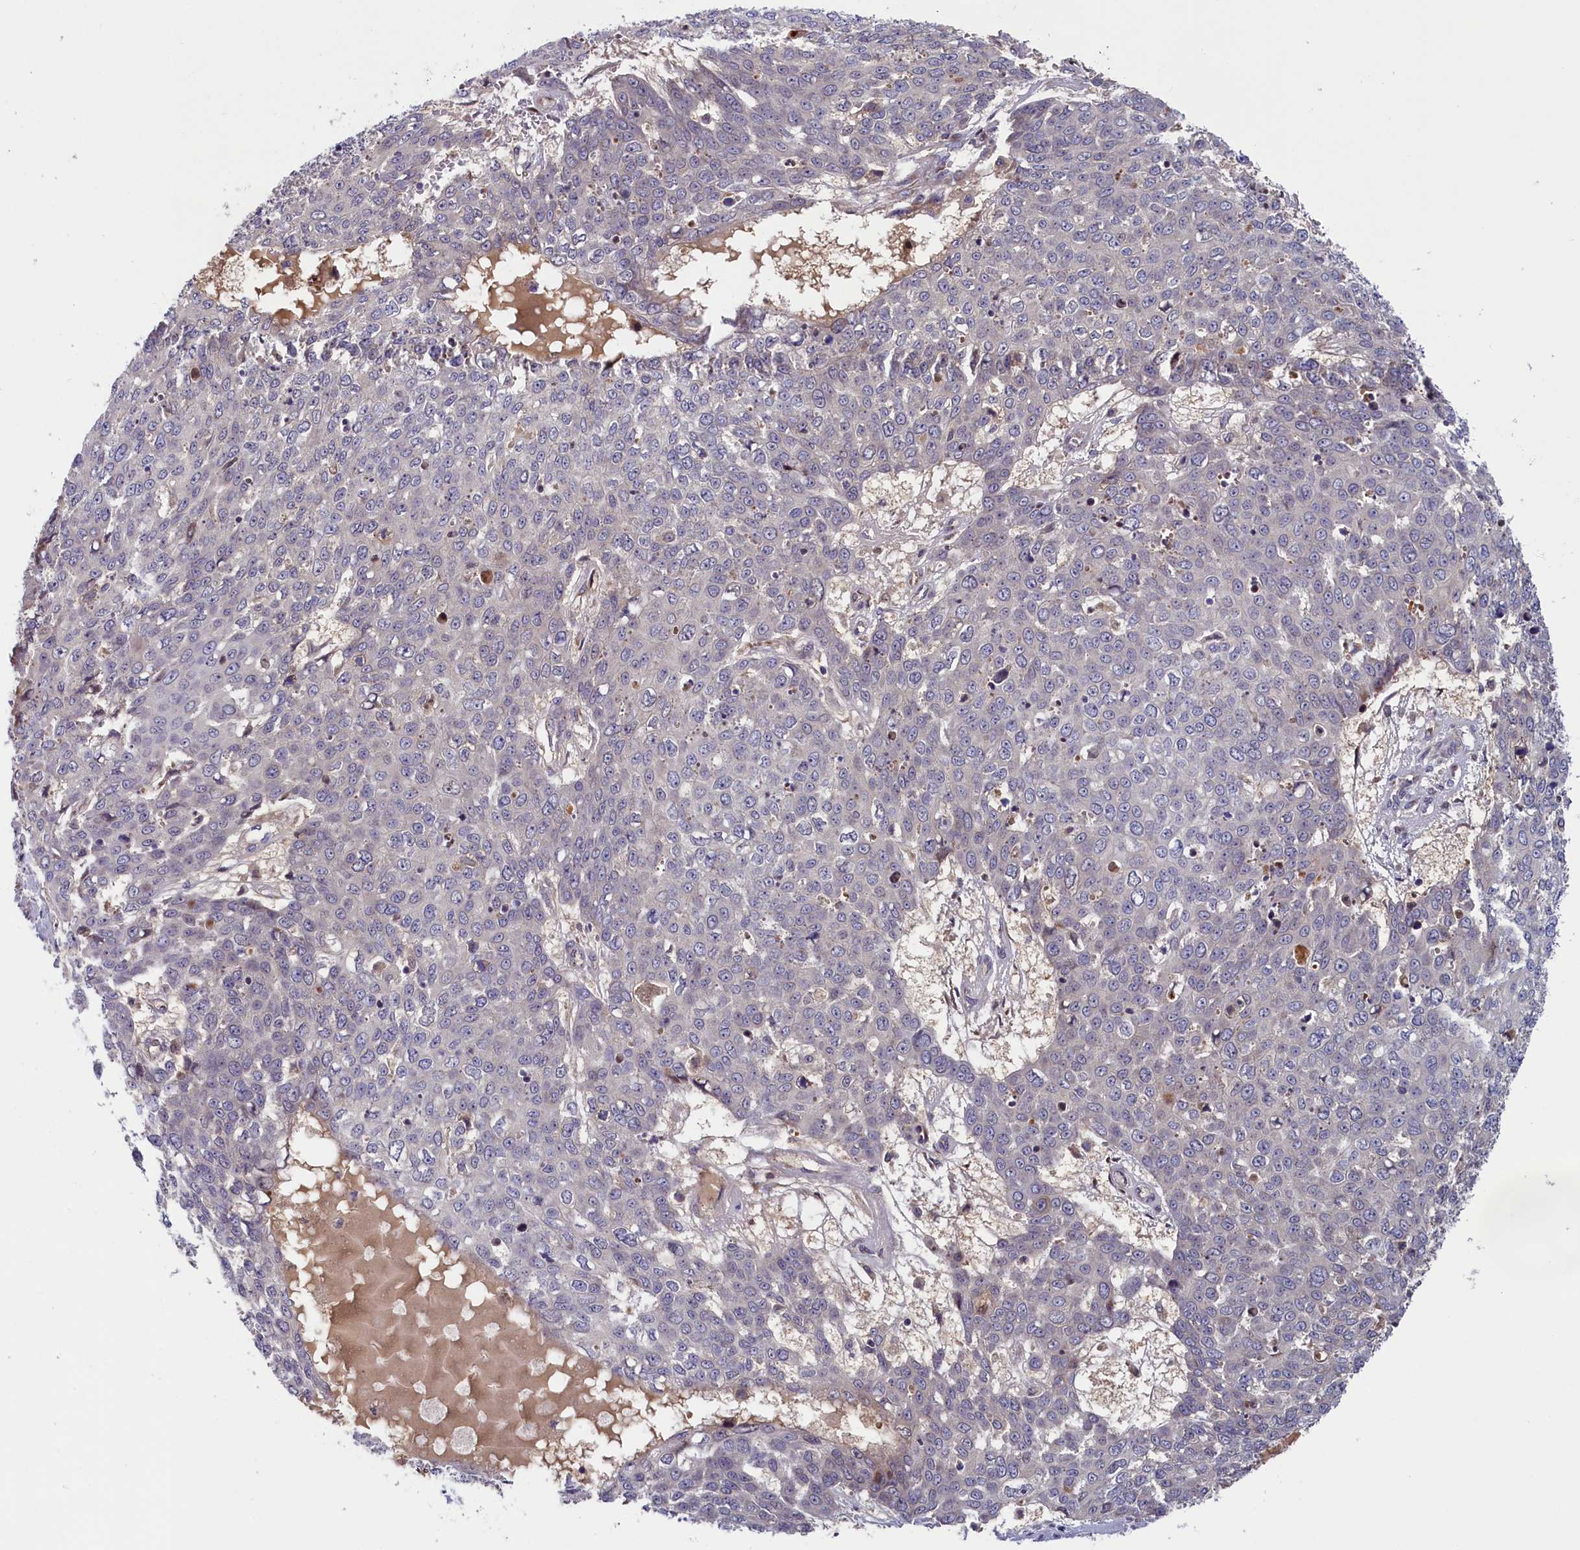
{"staining": {"intensity": "negative", "quantity": "none", "location": "none"}, "tissue": "skin cancer", "cell_type": "Tumor cells", "image_type": "cancer", "snomed": [{"axis": "morphology", "description": "Normal tissue, NOS"}, {"axis": "morphology", "description": "Squamous cell carcinoma, NOS"}, {"axis": "topography", "description": "Skin"}], "caption": "Immunohistochemistry histopathology image of human skin cancer stained for a protein (brown), which displays no positivity in tumor cells.", "gene": "CHST12", "patient": {"sex": "male", "age": 72}}